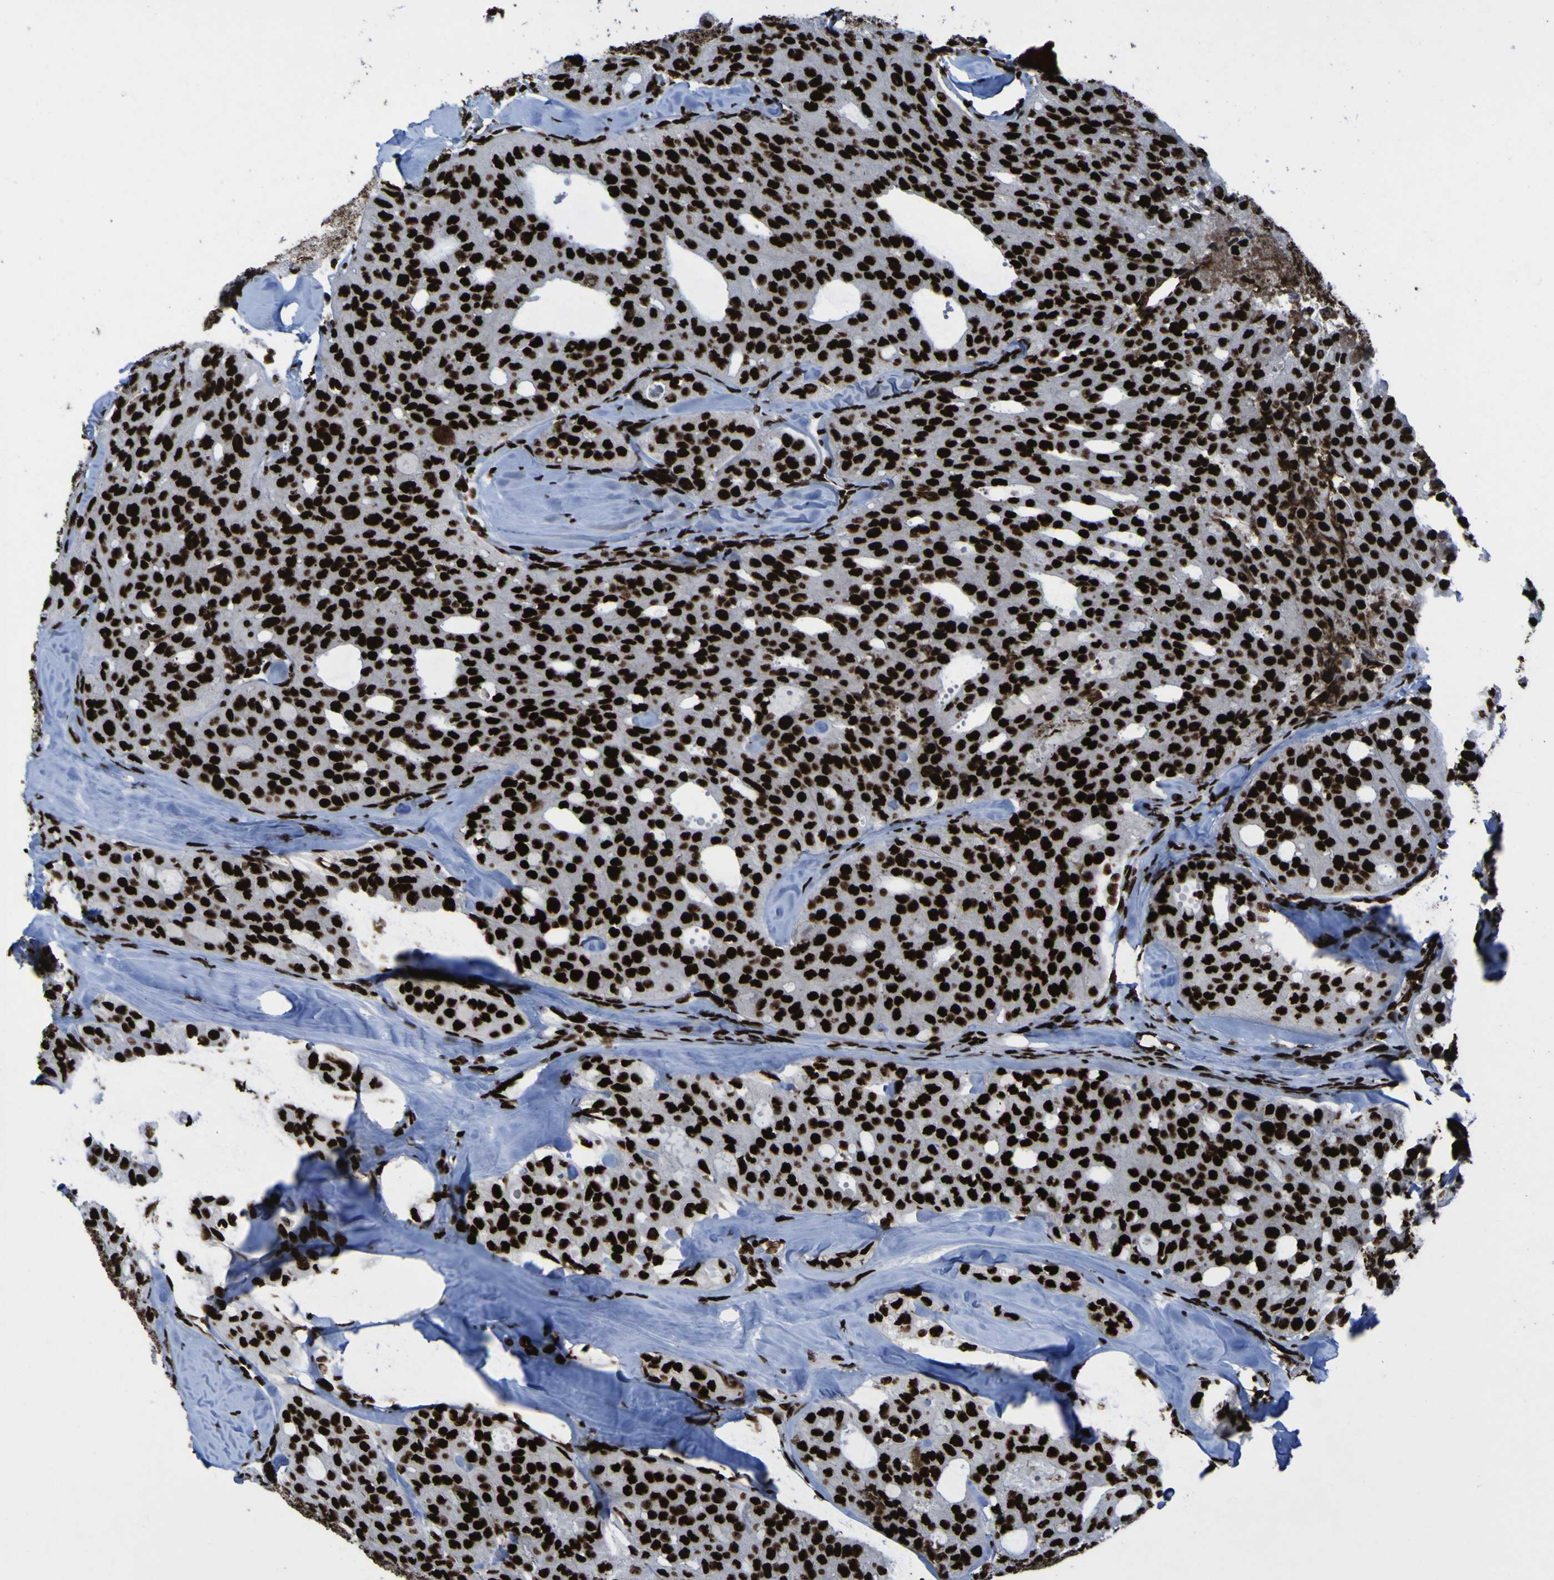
{"staining": {"intensity": "strong", "quantity": ">75%", "location": "nuclear"}, "tissue": "thyroid cancer", "cell_type": "Tumor cells", "image_type": "cancer", "snomed": [{"axis": "morphology", "description": "Follicular adenoma carcinoma, NOS"}, {"axis": "topography", "description": "Thyroid gland"}], "caption": "The immunohistochemical stain labels strong nuclear positivity in tumor cells of thyroid follicular adenoma carcinoma tissue.", "gene": "NPM1", "patient": {"sex": "male", "age": 75}}